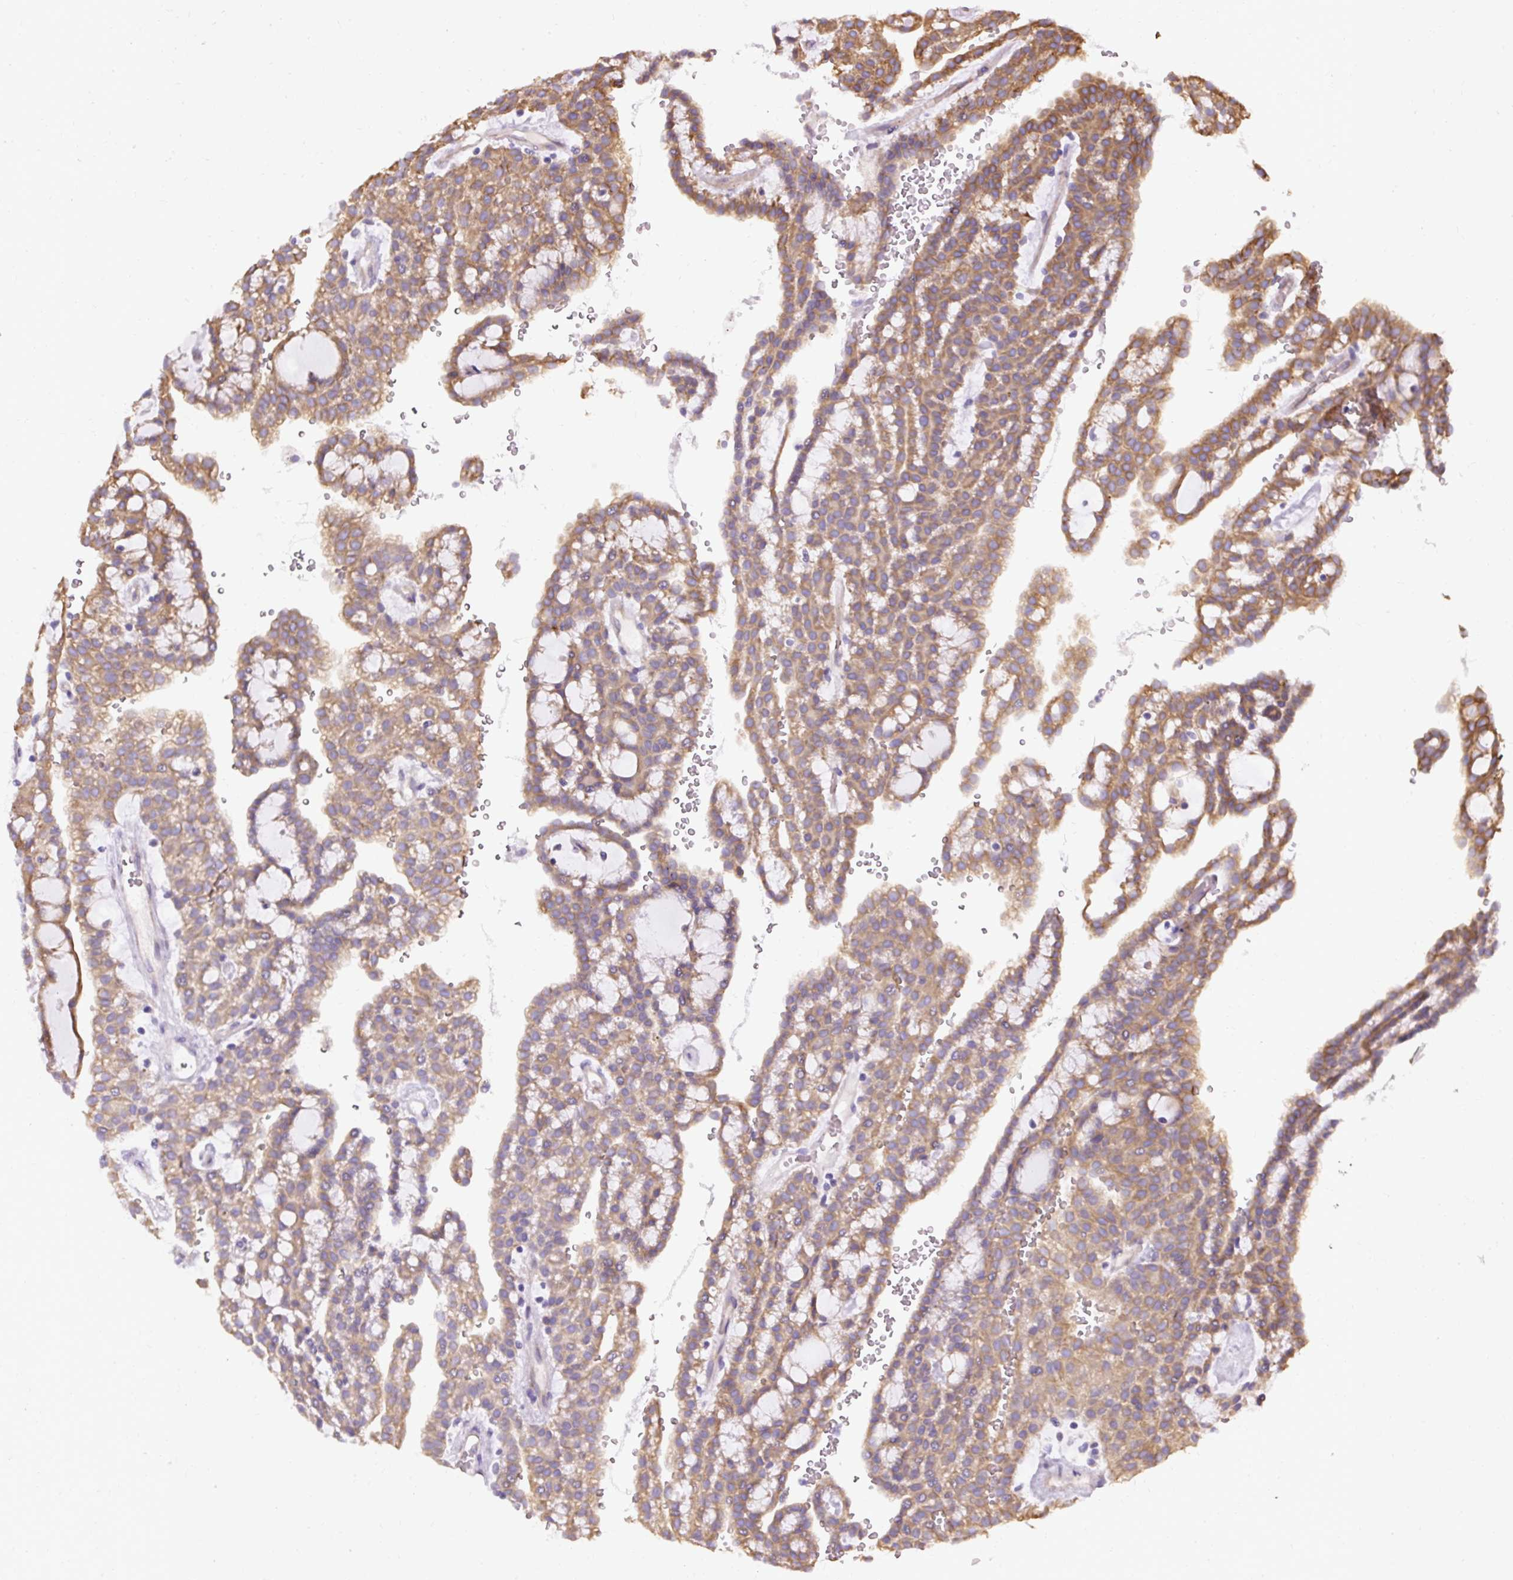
{"staining": {"intensity": "moderate", "quantity": ">75%", "location": "cytoplasmic/membranous"}, "tissue": "renal cancer", "cell_type": "Tumor cells", "image_type": "cancer", "snomed": [{"axis": "morphology", "description": "Adenocarcinoma, NOS"}, {"axis": "topography", "description": "Kidney"}], "caption": "A micrograph of human renal adenocarcinoma stained for a protein exhibits moderate cytoplasmic/membranous brown staining in tumor cells.", "gene": "FAM149A", "patient": {"sex": "male", "age": 63}}